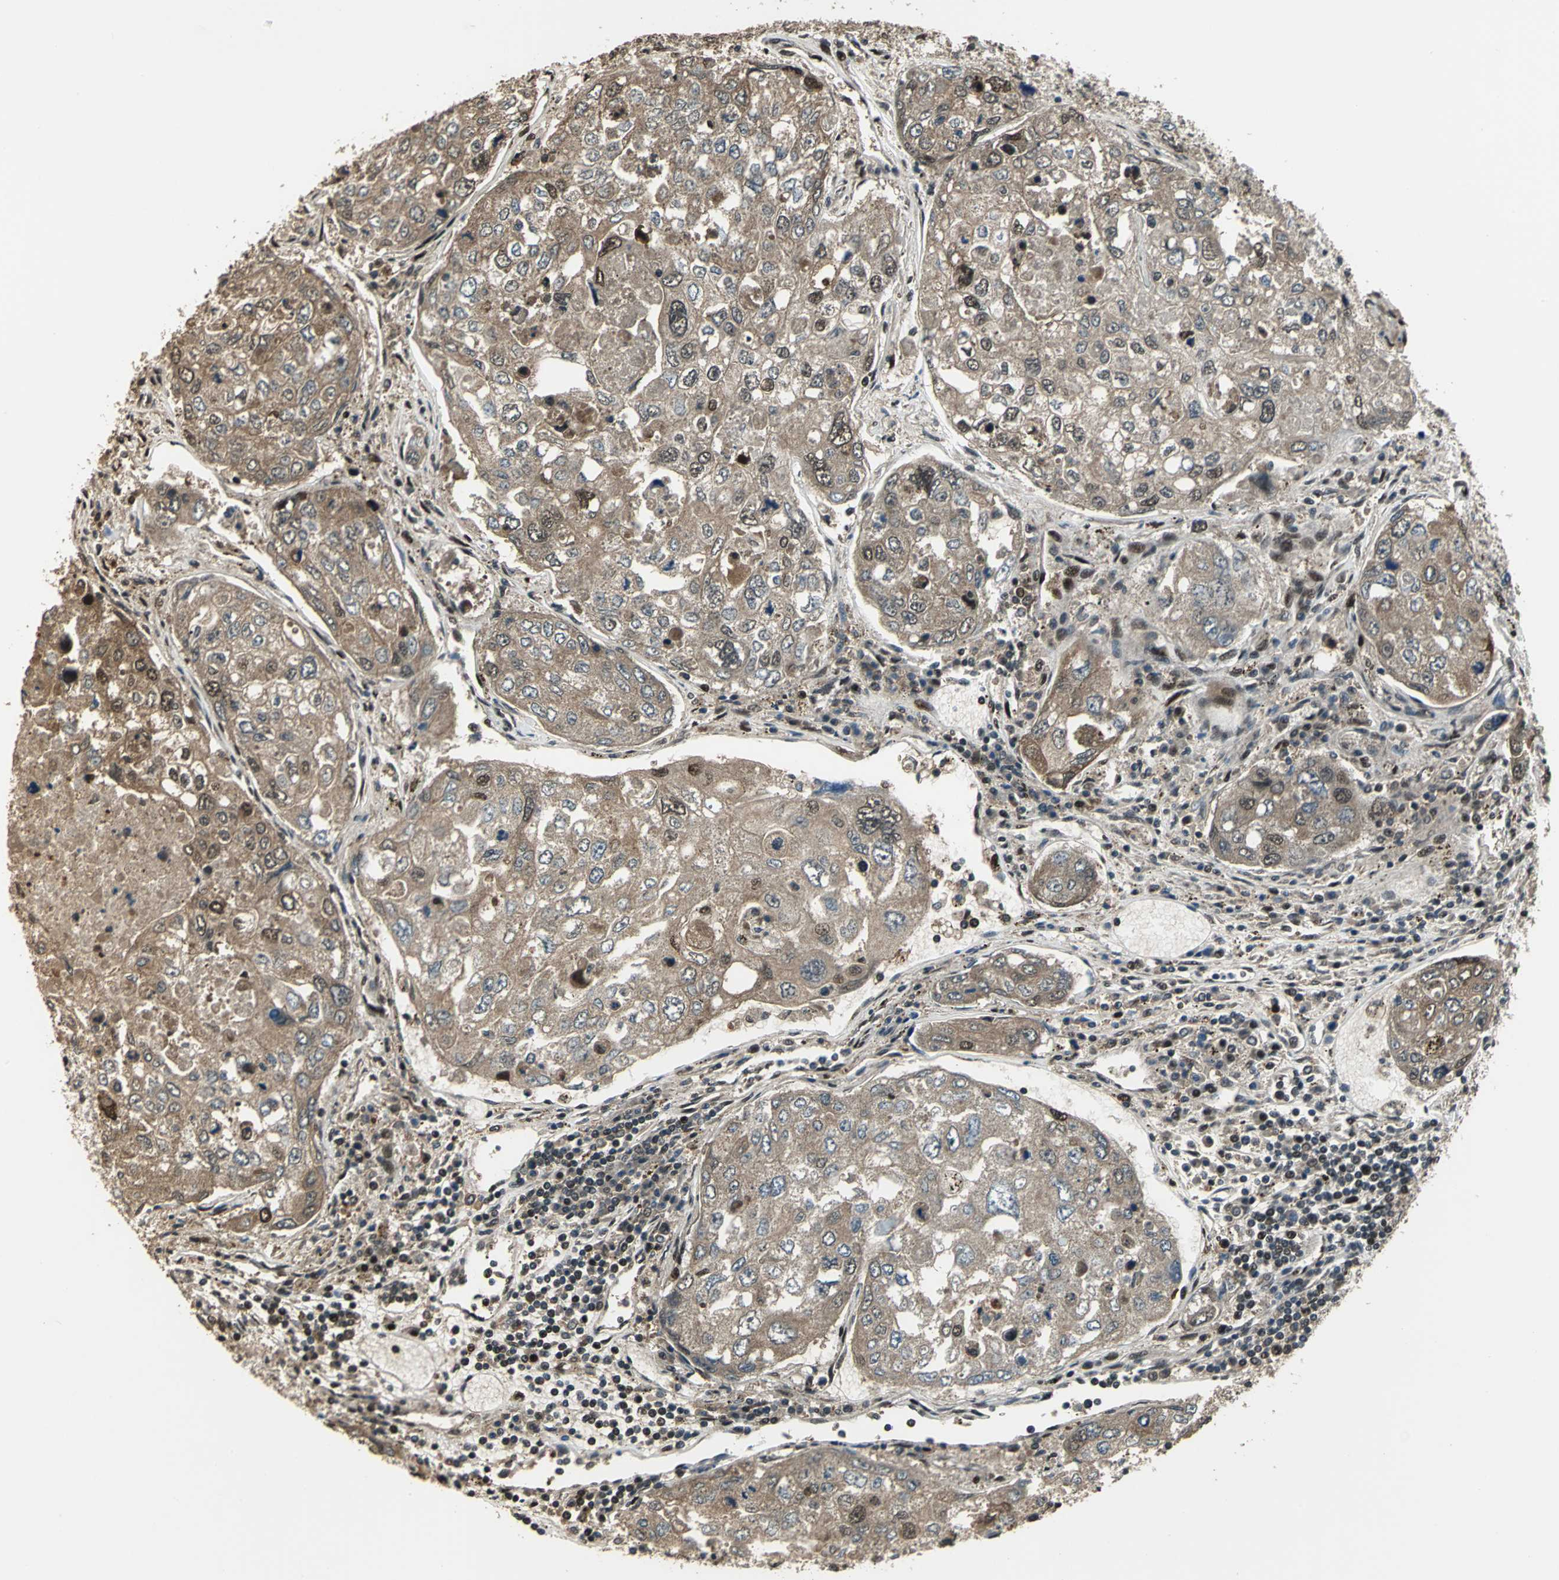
{"staining": {"intensity": "weak", "quantity": ">75%", "location": "cytoplasmic/membranous,nuclear"}, "tissue": "urothelial cancer", "cell_type": "Tumor cells", "image_type": "cancer", "snomed": [{"axis": "morphology", "description": "Urothelial carcinoma, High grade"}, {"axis": "topography", "description": "Lymph node"}, {"axis": "topography", "description": "Urinary bladder"}], "caption": "High-grade urothelial carcinoma was stained to show a protein in brown. There is low levels of weak cytoplasmic/membranous and nuclear staining in about >75% of tumor cells.", "gene": "MIS18BP1", "patient": {"sex": "male", "age": 51}}